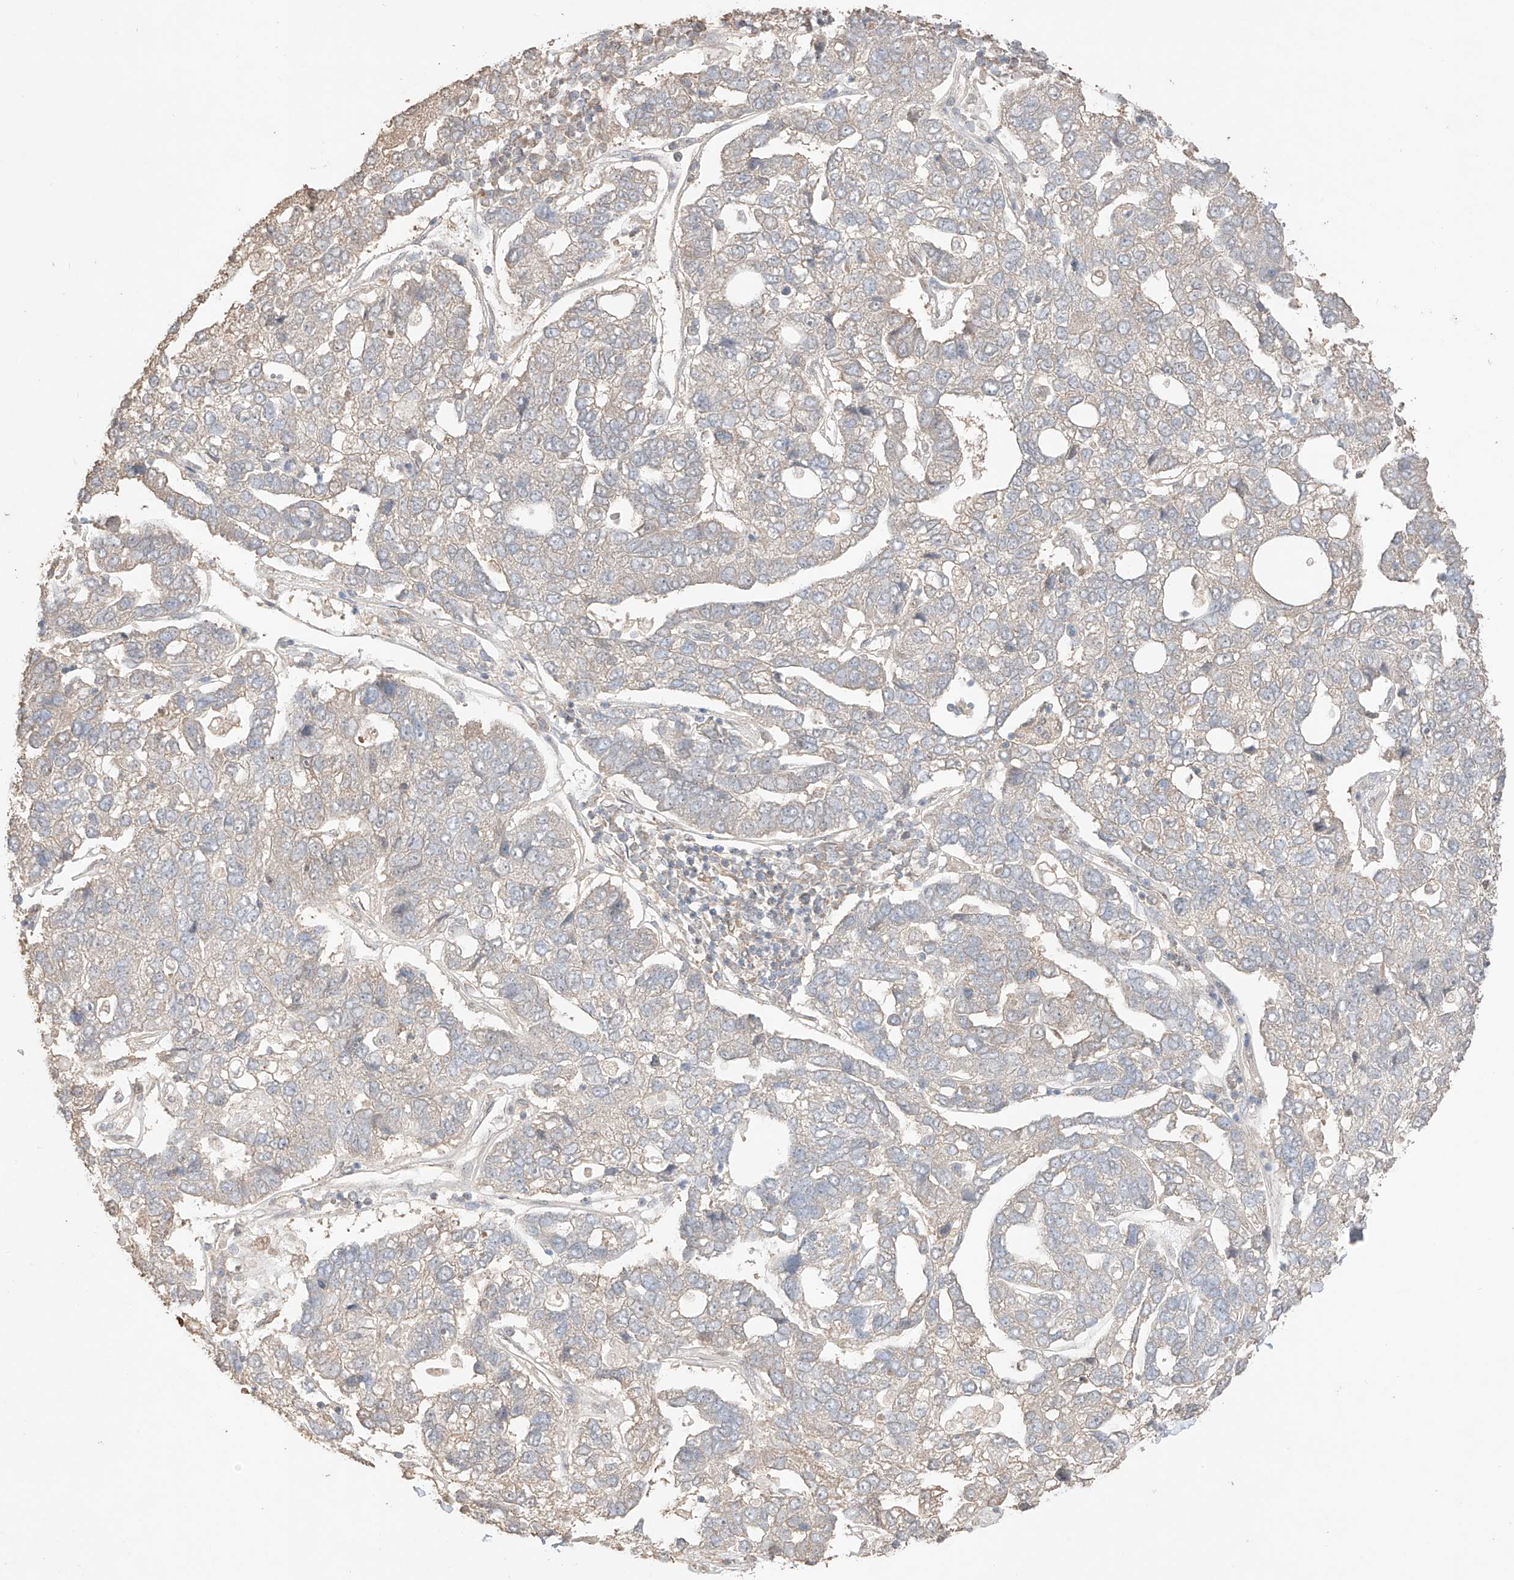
{"staining": {"intensity": "negative", "quantity": "none", "location": "none"}, "tissue": "pancreatic cancer", "cell_type": "Tumor cells", "image_type": "cancer", "snomed": [{"axis": "morphology", "description": "Adenocarcinoma, NOS"}, {"axis": "topography", "description": "Pancreas"}], "caption": "Tumor cells show no significant staining in pancreatic cancer (adenocarcinoma).", "gene": "APIP", "patient": {"sex": "female", "age": 61}}